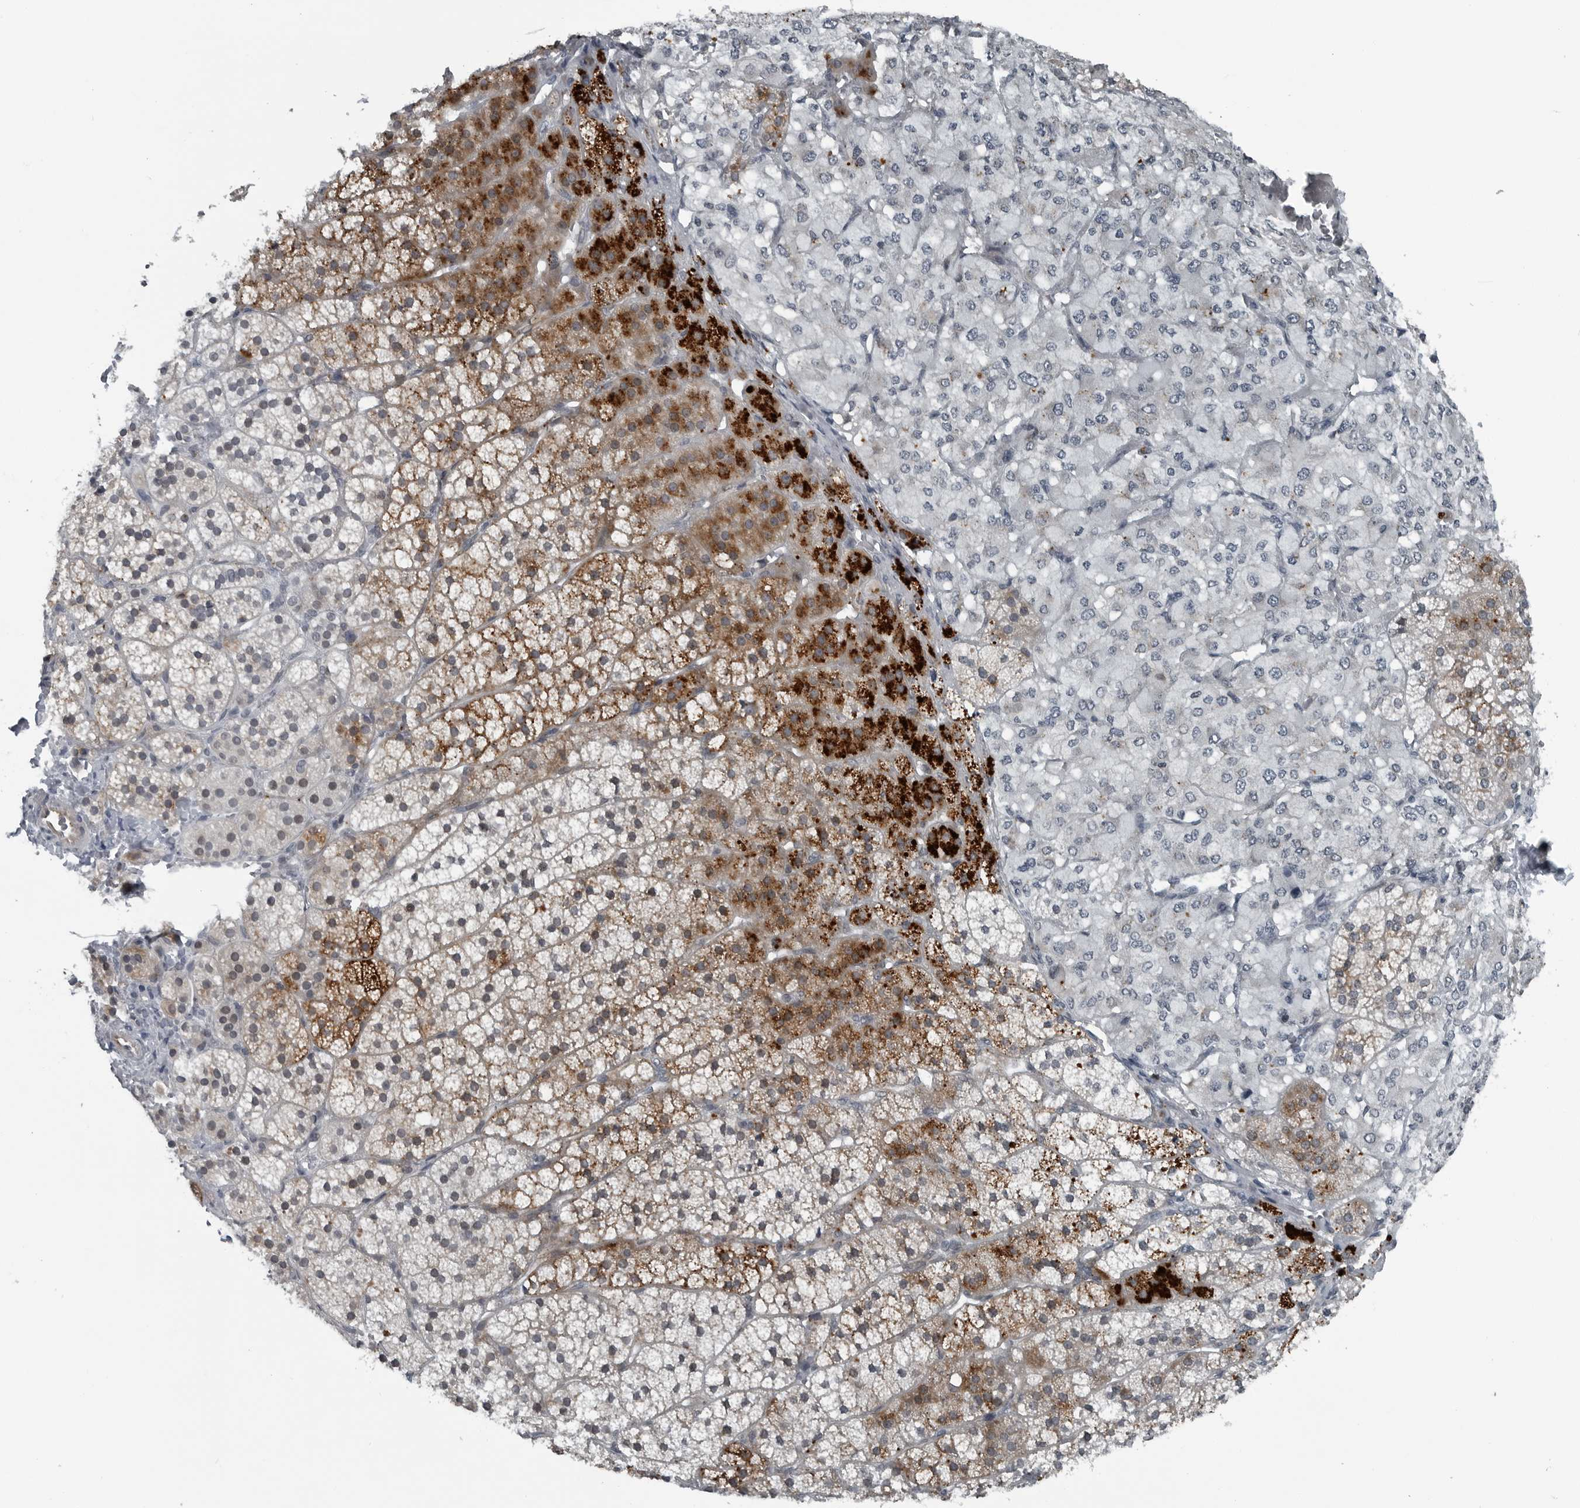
{"staining": {"intensity": "strong", "quantity": "25%-75%", "location": "cytoplasmic/membranous"}, "tissue": "adrenal gland", "cell_type": "Glandular cells", "image_type": "normal", "snomed": [{"axis": "morphology", "description": "Normal tissue, NOS"}, {"axis": "topography", "description": "Adrenal gland"}], "caption": "A brown stain labels strong cytoplasmic/membranous expression of a protein in glandular cells of unremarkable human adrenal gland. (IHC, brightfield microscopy, high magnification).", "gene": "GAK", "patient": {"sex": "female", "age": 44}}